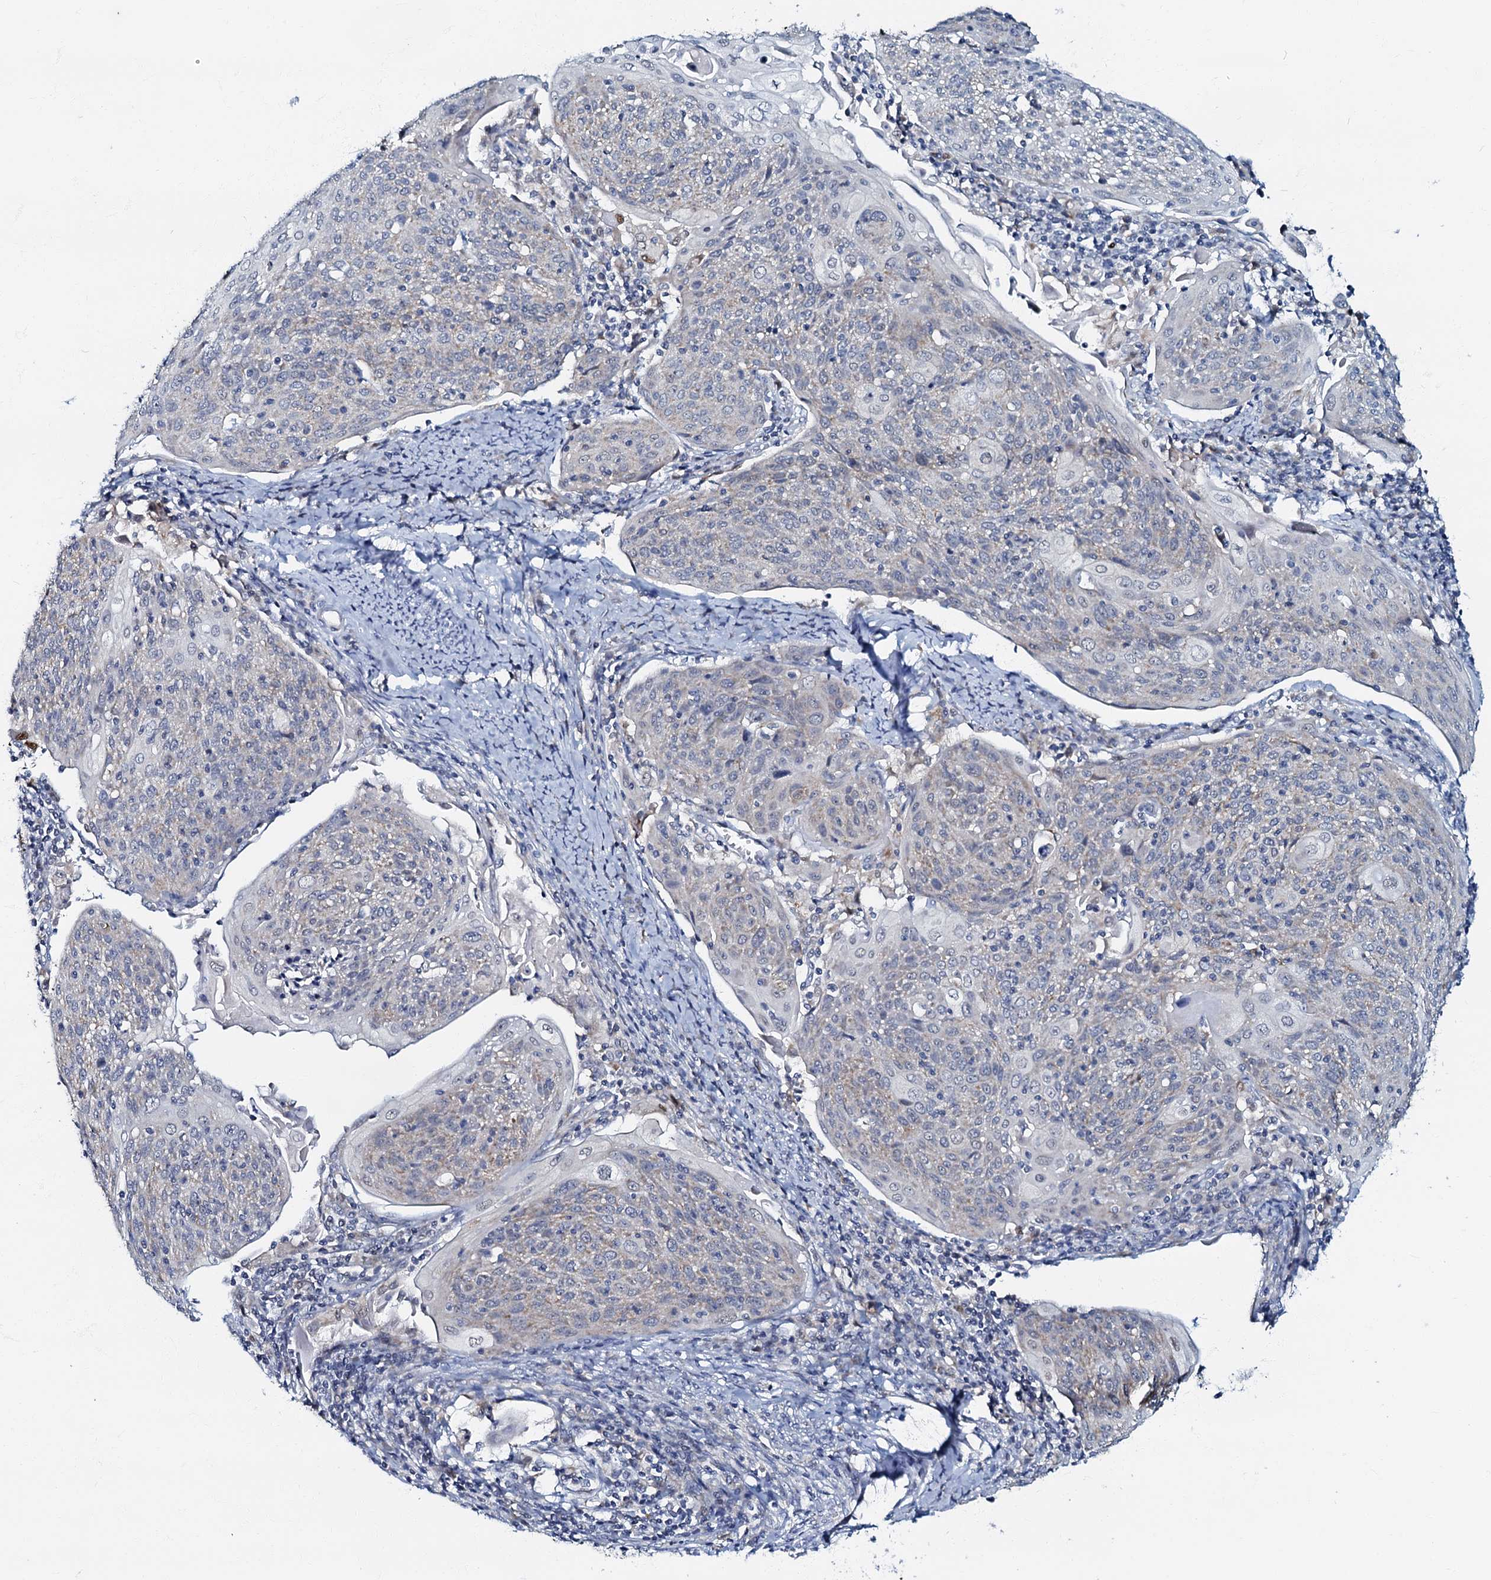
{"staining": {"intensity": "negative", "quantity": "none", "location": "none"}, "tissue": "cervical cancer", "cell_type": "Tumor cells", "image_type": "cancer", "snomed": [{"axis": "morphology", "description": "Squamous cell carcinoma, NOS"}, {"axis": "topography", "description": "Cervix"}], "caption": "The image reveals no staining of tumor cells in cervical cancer.", "gene": "MRPL51", "patient": {"sex": "female", "age": 67}}